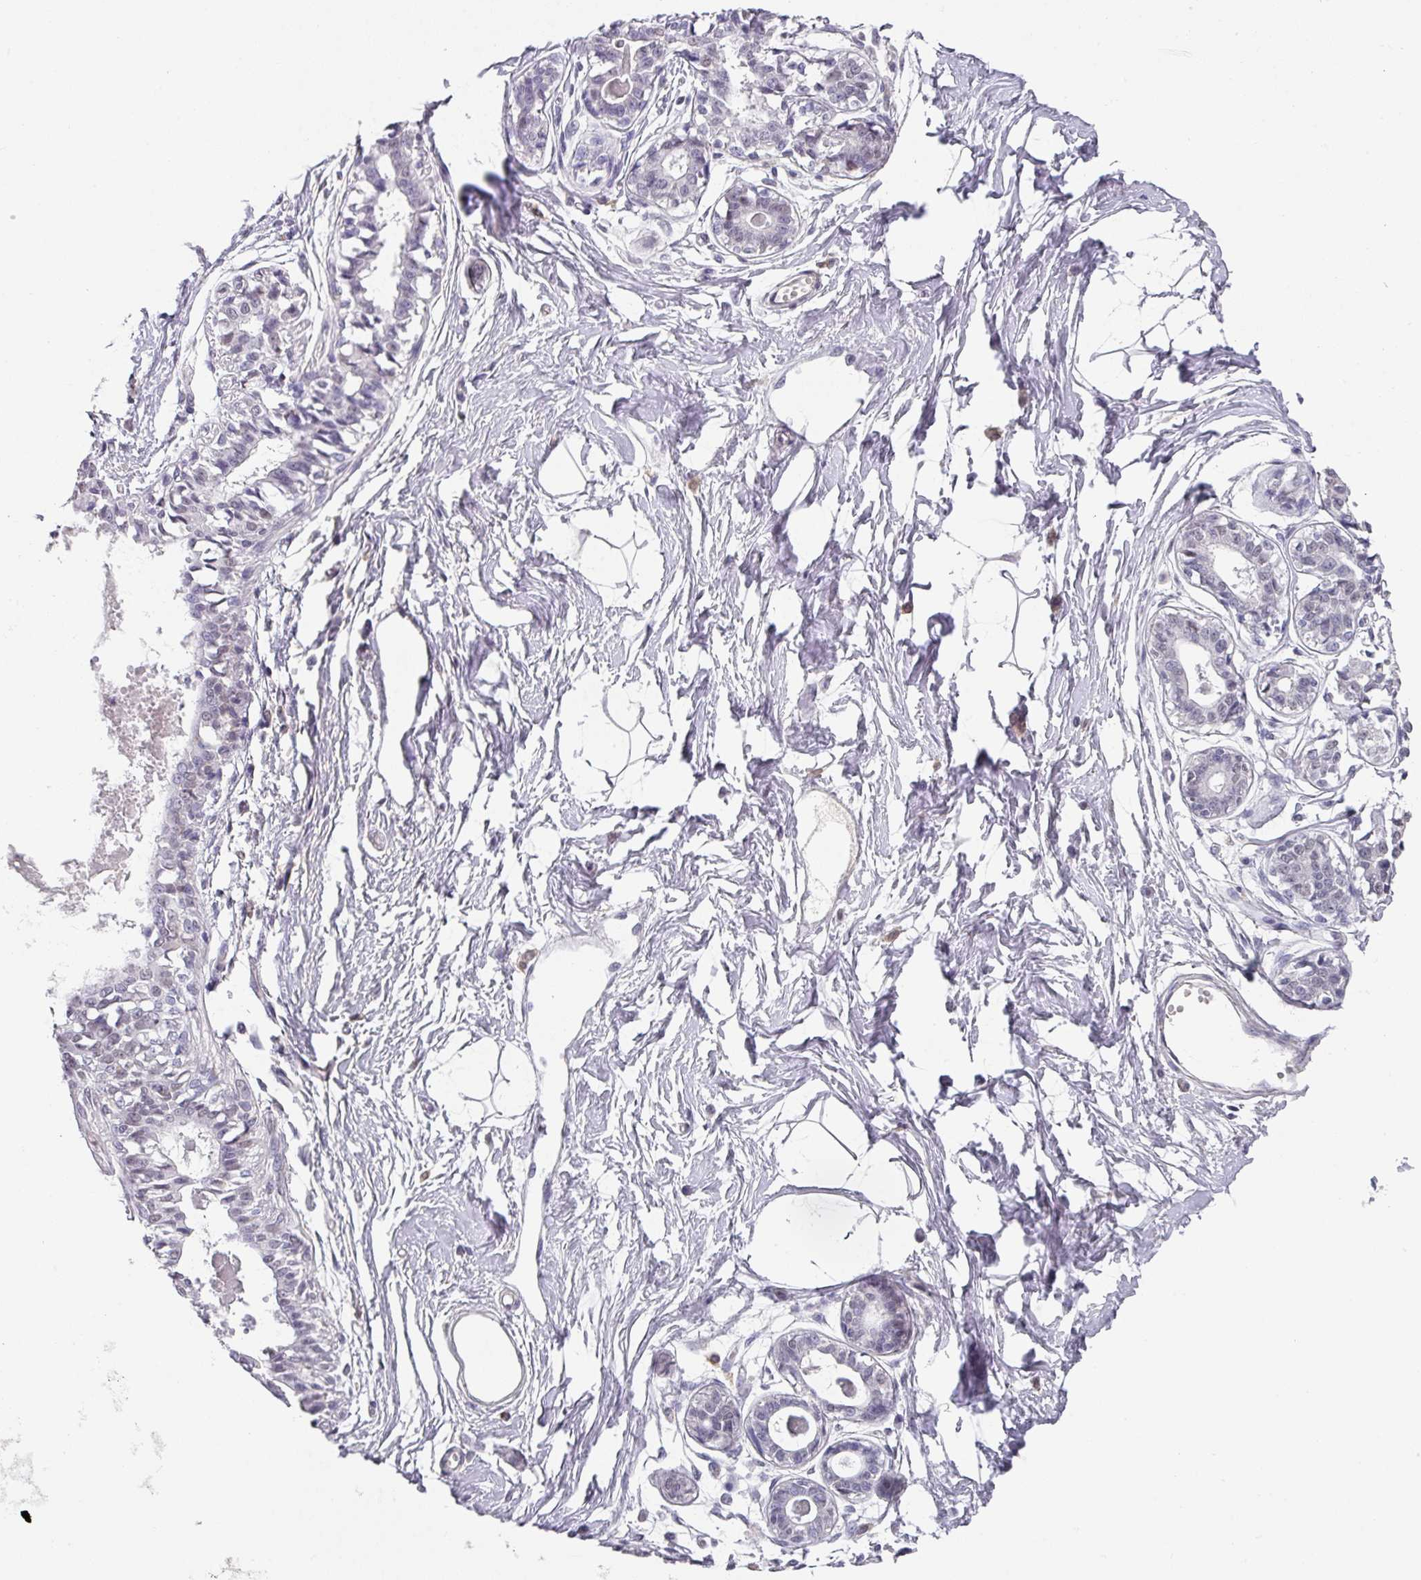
{"staining": {"intensity": "negative", "quantity": "none", "location": "none"}, "tissue": "breast", "cell_type": "Adipocytes", "image_type": "normal", "snomed": [{"axis": "morphology", "description": "Normal tissue, NOS"}, {"axis": "topography", "description": "Breast"}], "caption": "This is an immunohistochemistry histopathology image of benign breast. There is no staining in adipocytes.", "gene": "C1QB", "patient": {"sex": "female", "age": 45}}